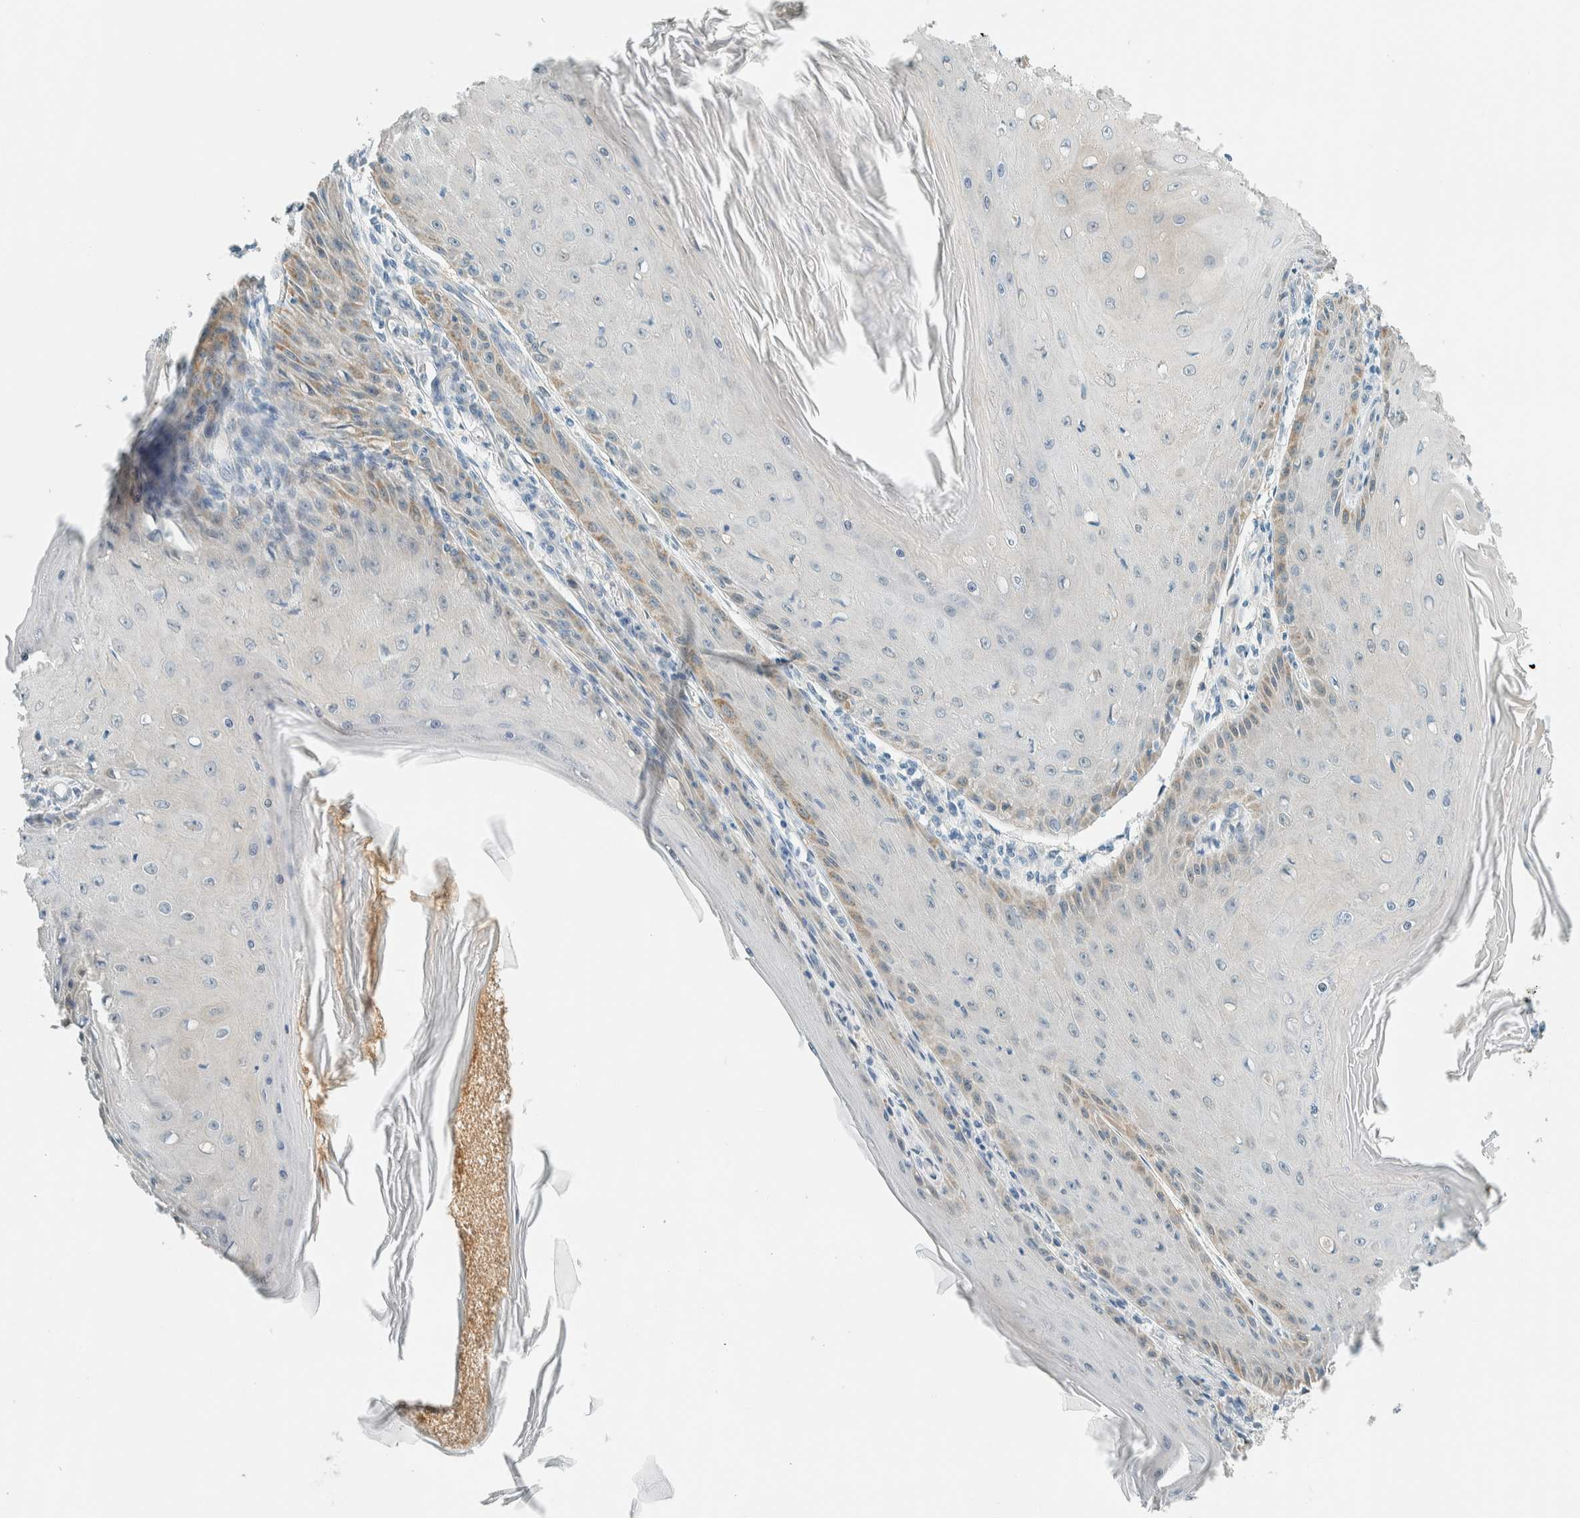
{"staining": {"intensity": "weak", "quantity": "<25%", "location": "cytoplasmic/membranous"}, "tissue": "skin cancer", "cell_type": "Tumor cells", "image_type": "cancer", "snomed": [{"axis": "morphology", "description": "Squamous cell carcinoma, NOS"}, {"axis": "topography", "description": "Skin"}], "caption": "Tumor cells show no significant staining in skin squamous cell carcinoma. Nuclei are stained in blue.", "gene": "ALDH7A1", "patient": {"sex": "female", "age": 73}}